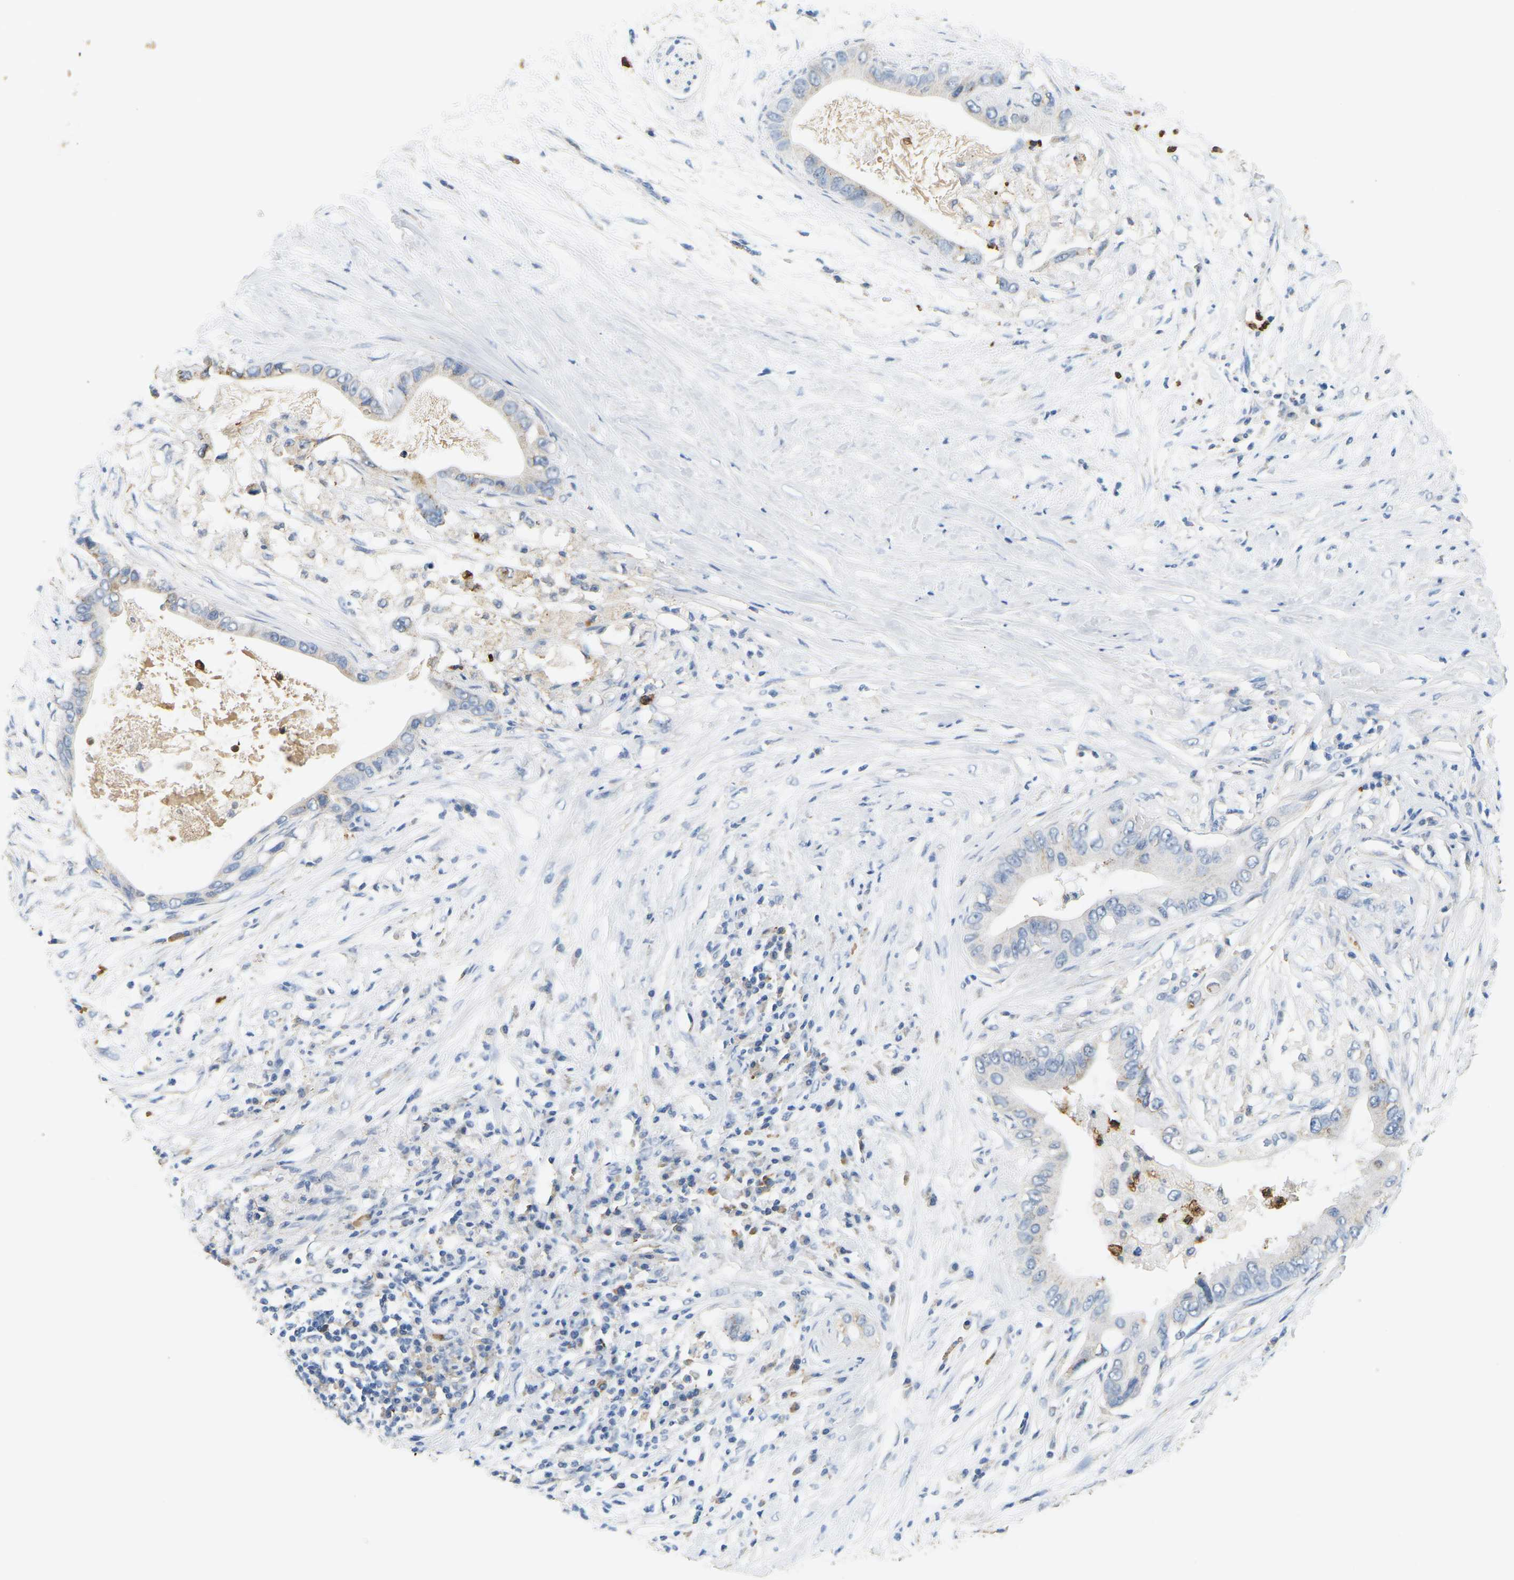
{"staining": {"intensity": "negative", "quantity": "none", "location": "none"}, "tissue": "pancreatic cancer", "cell_type": "Tumor cells", "image_type": "cancer", "snomed": [{"axis": "morphology", "description": "Adenocarcinoma, NOS"}, {"axis": "topography", "description": "Pancreas"}], "caption": "Immunohistochemistry histopathology image of neoplastic tissue: human adenocarcinoma (pancreatic) stained with DAB (3,3'-diaminobenzidine) exhibits no significant protein staining in tumor cells.", "gene": "ADM", "patient": {"sex": "male", "age": 77}}